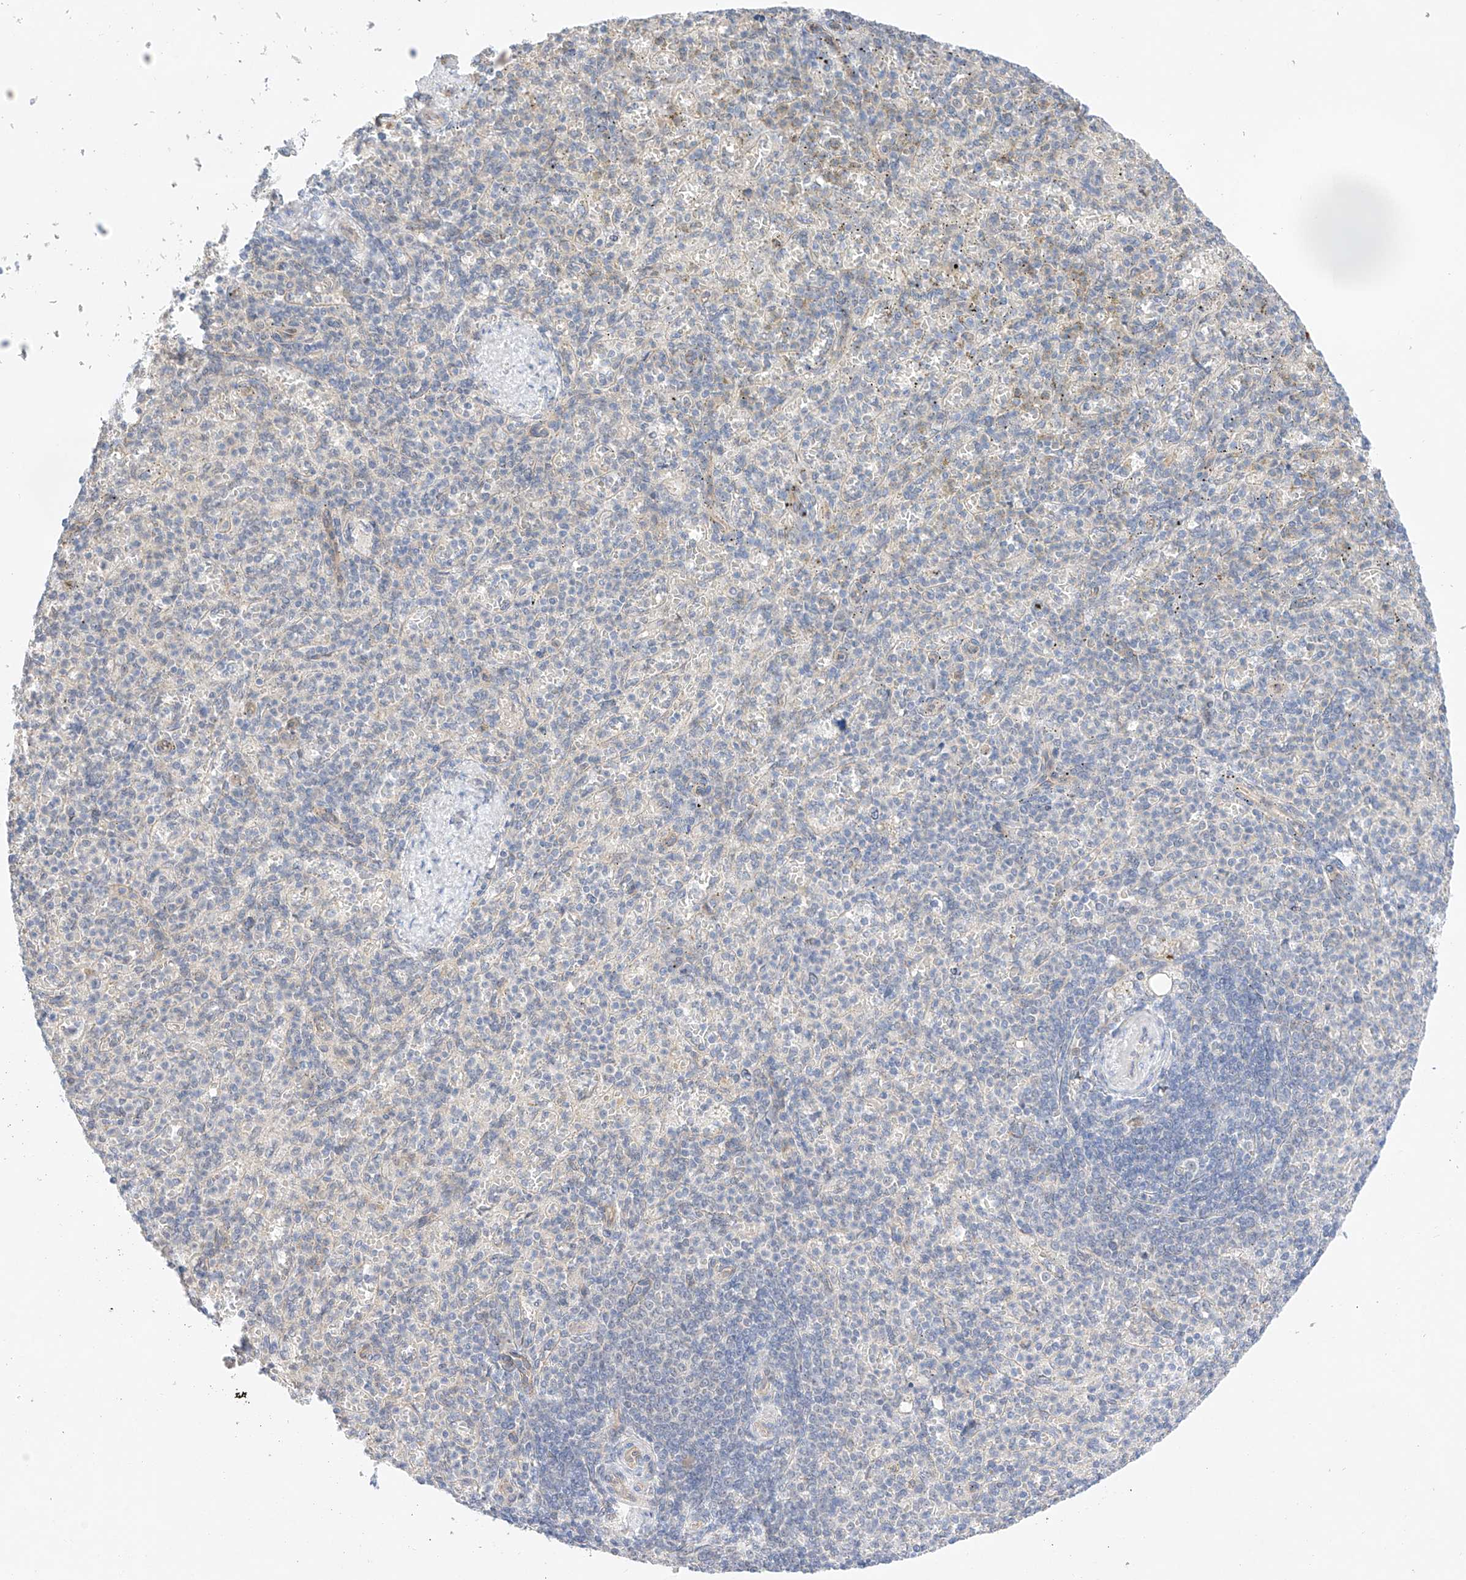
{"staining": {"intensity": "negative", "quantity": "none", "location": "none"}, "tissue": "spleen", "cell_type": "Cells in red pulp", "image_type": "normal", "snomed": [{"axis": "morphology", "description": "Normal tissue, NOS"}, {"axis": "topography", "description": "Spleen"}], "caption": "Cells in red pulp are negative for protein expression in unremarkable human spleen. Brightfield microscopy of immunohistochemistry (IHC) stained with DAB (3,3'-diaminobenzidine) (brown) and hematoxylin (blue), captured at high magnification.", "gene": "IL22RA2", "patient": {"sex": "female", "age": 74}}